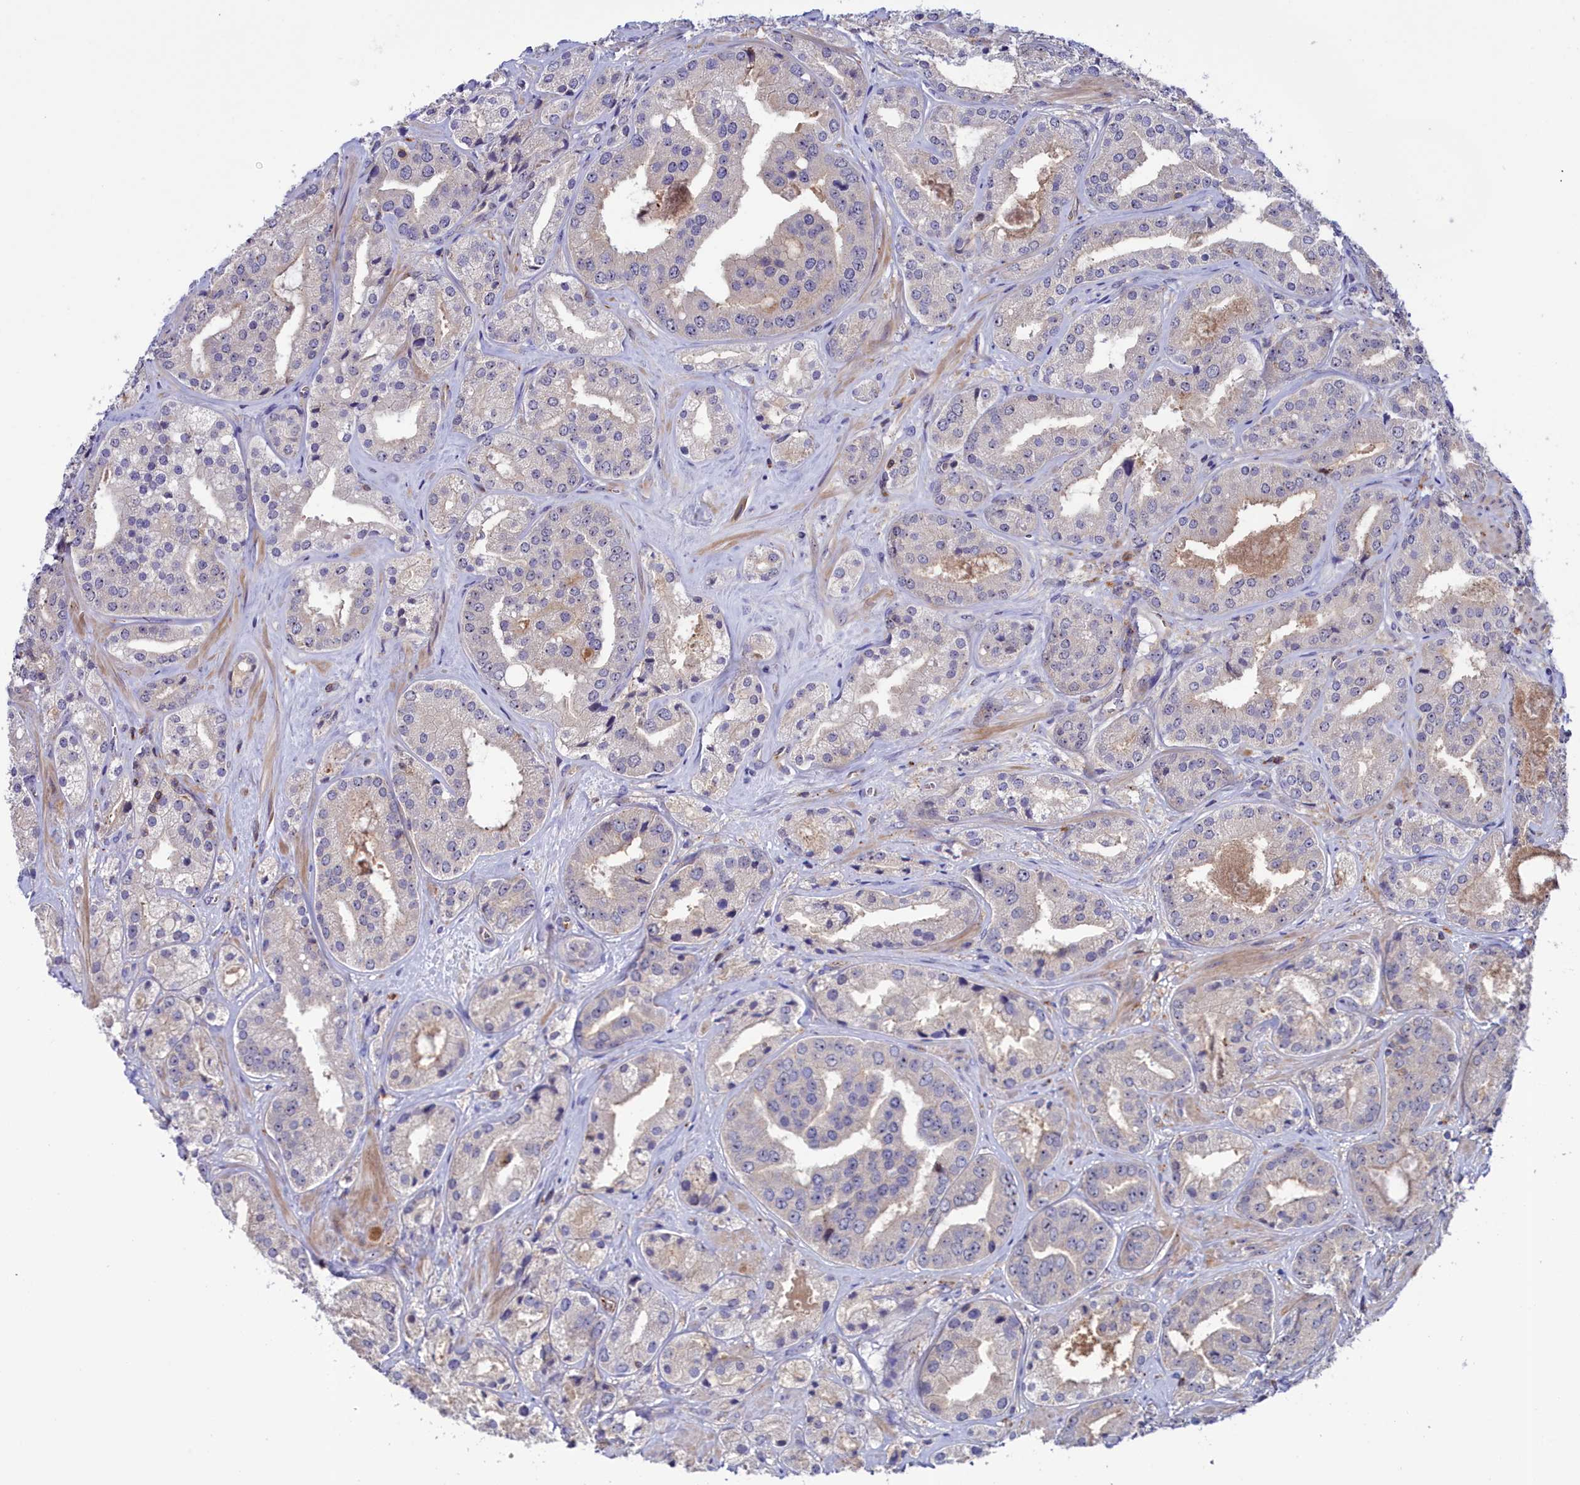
{"staining": {"intensity": "weak", "quantity": "25%-75%", "location": "cytoplasmic/membranous,nuclear"}, "tissue": "prostate cancer", "cell_type": "Tumor cells", "image_type": "cancer", "snomed": [{"axis": "morphology", "description": "Adenocarcinoma, High grade"}, {"axis": "topography", "description": "Prostate"}], "caption": "The photomicrograph exhibits a brown stain indicating the presence of a protein in the cytoplasmic/membranous and nuclear of tumor cells in adenocarcinoma (high-grade) (prostate).", "gene": "NEURL4", "patient": {"sex": "male", "age": 63}}